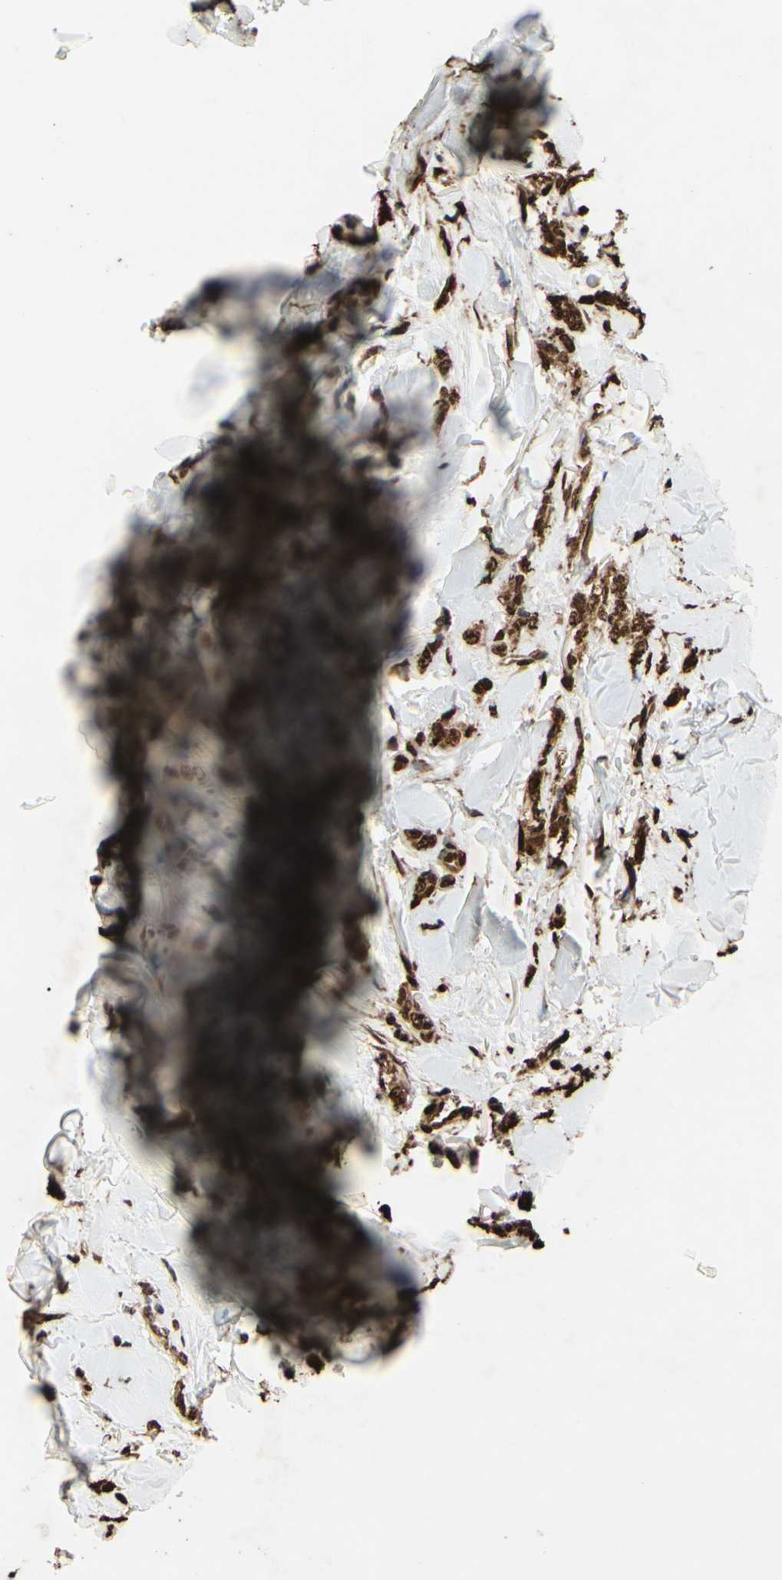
{"staining": {"intensity": "strong", "quantity": ">75%", "location": "cytoplasmic/membranous,nuclear"}, "tissue": "breast cancer", "cell_type": "Tumor cells", "image_type": "cancer", "snomed": [{"axis": "morphology", "description": "Lobular carcinoma"}, {"axis": "topography", "description": "Skin"}, {"axis": "topography", "description": "Breast"}], "caption": "Strong cytoplasmic/membranous and nuclear staining is appreciated in approximately >75% of tumor cells in lobular carcinoma (breast).", "gene": "HNRNPK", "patient": {"sex": "female", "age": 46}}